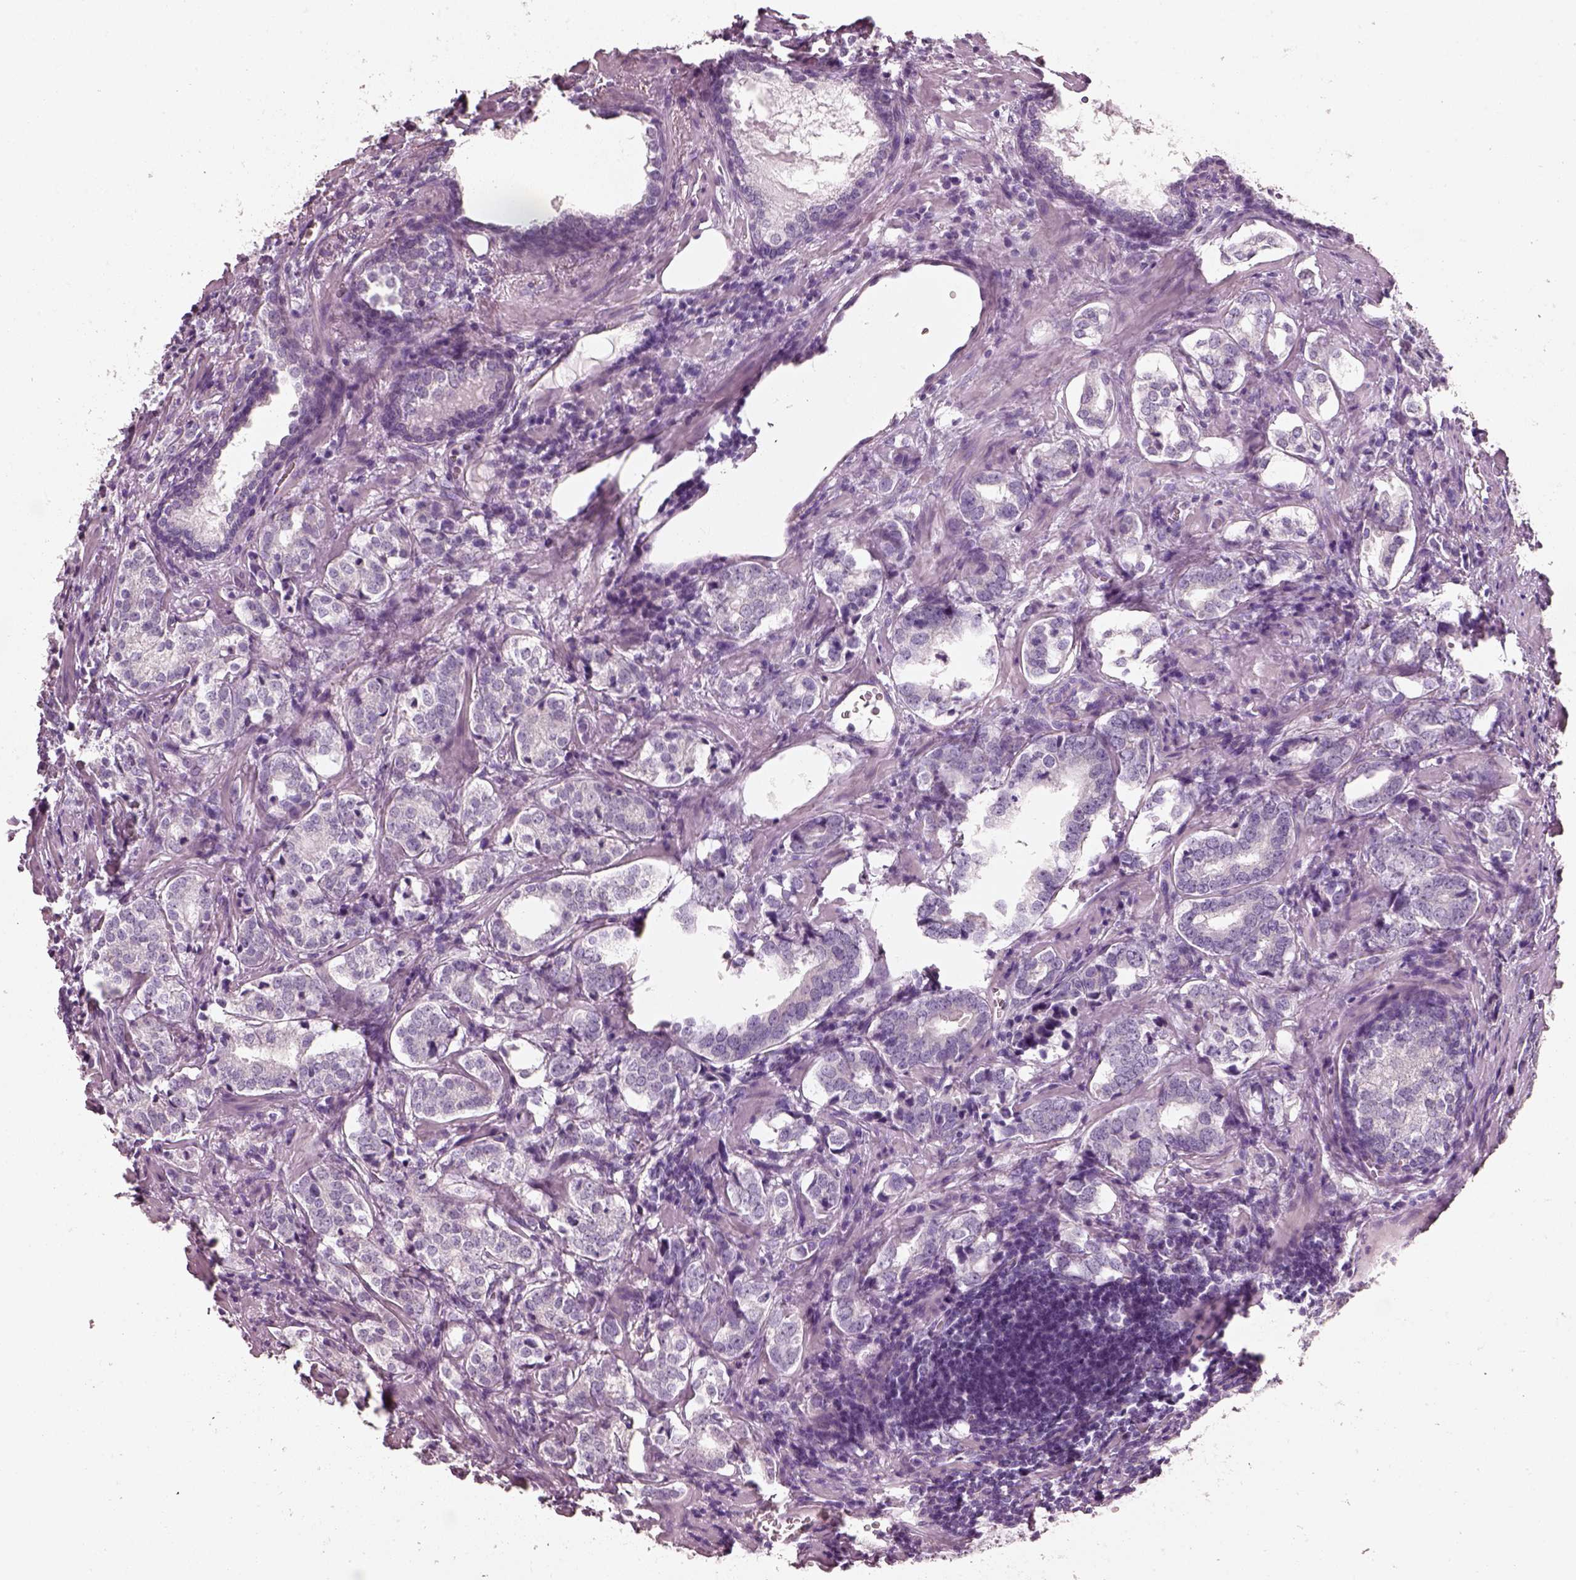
{"staining": {"intensity": "negative", "quantity": "none", "location": "none"}, "tissue": "prostate cancer", "cell_type": "Tumor cells", "image_type": "cancer", "snomed": [{"axis": "morphology", "description": "Adenocarcinoma, NOS"}, {"axis": "topography", "description": "Prostate and seminal vesicle, NOS"}], "caption": "Protein analysis of prostate cancer (adenocarcinoma) demonstrates no significant expression in tumor cells.", "gene": "PNOC", "patient": {"sex": "male", "age": 63}}